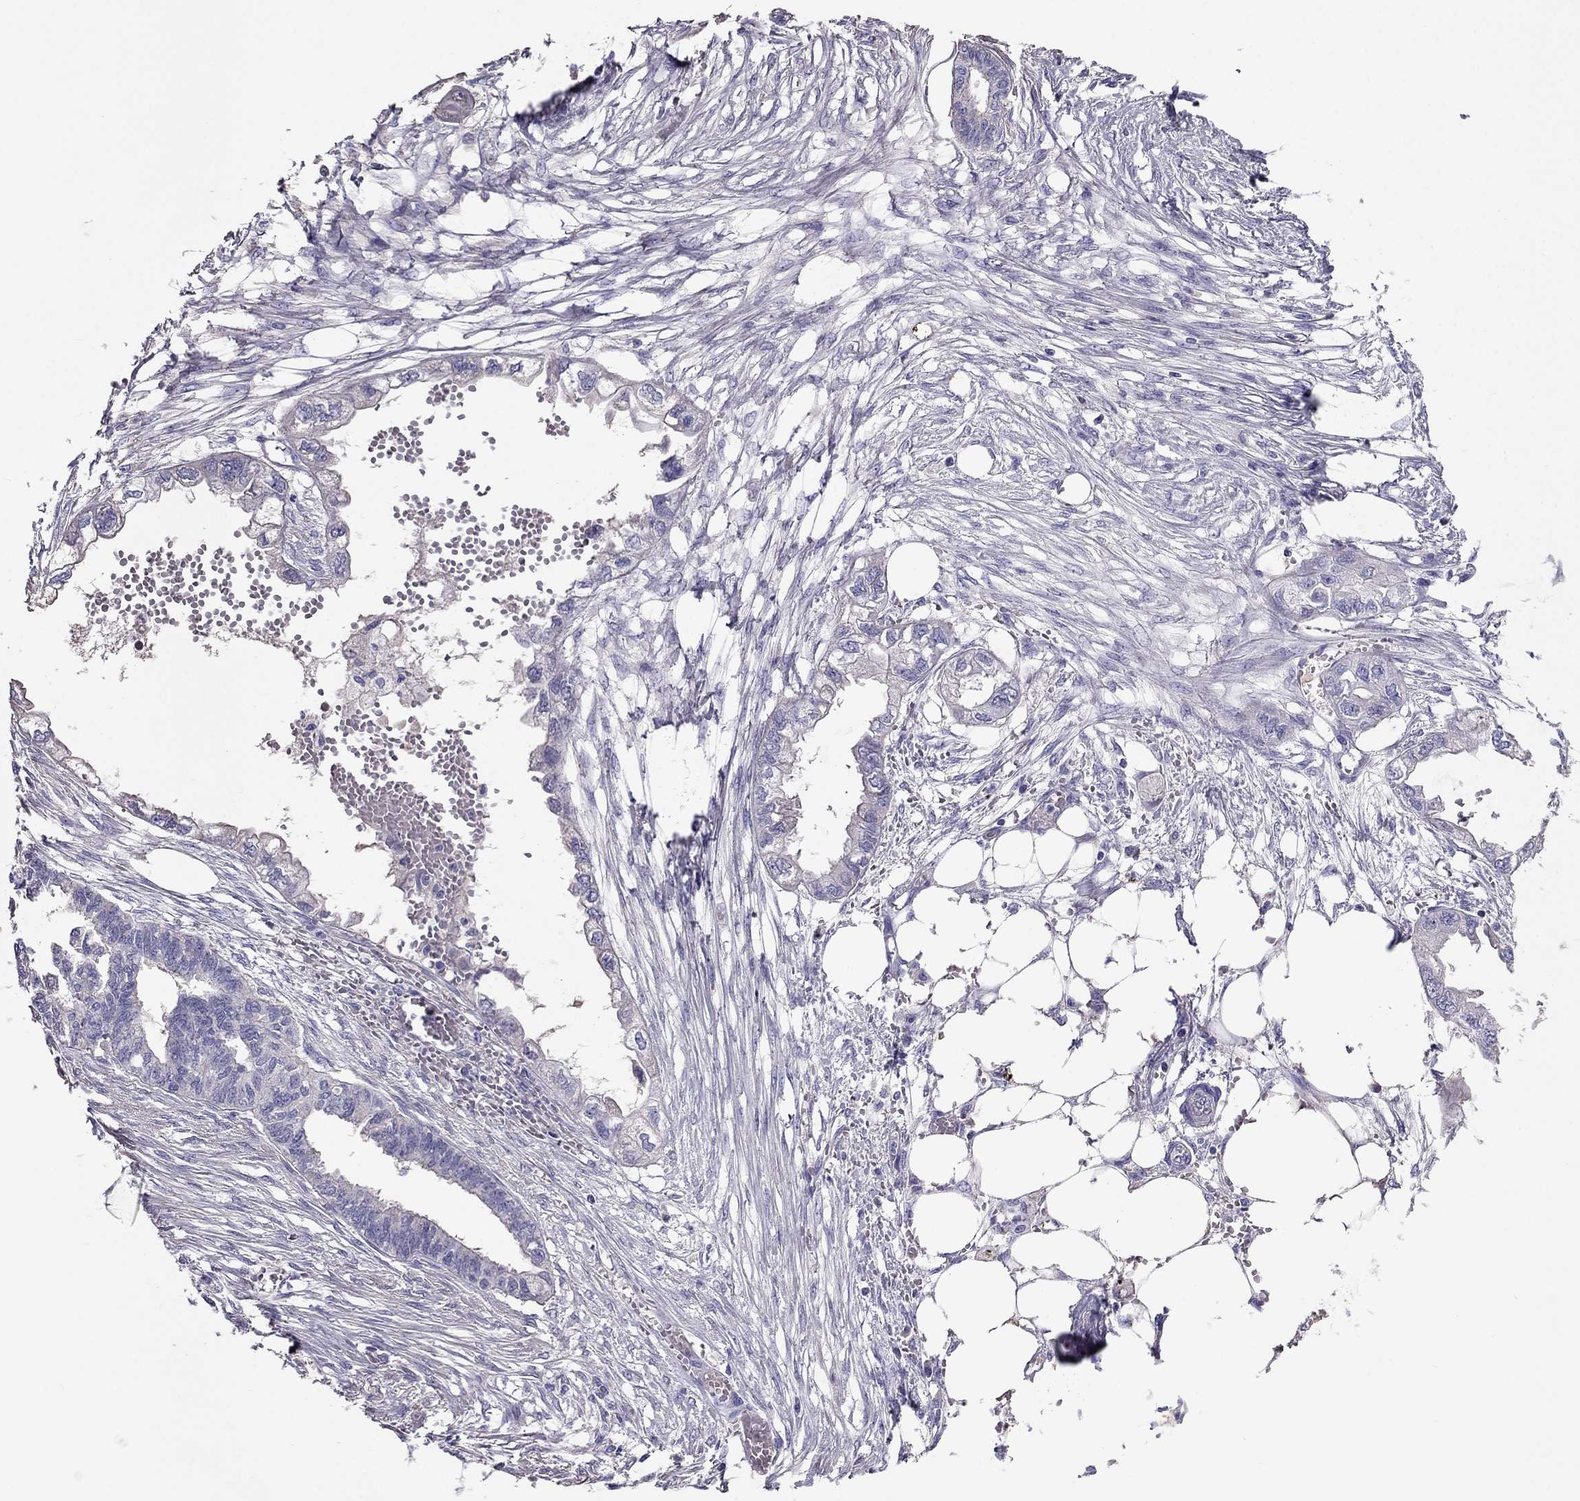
{"staining": {"intensity": "negative", "quantity": "none", "location": "none"}, "tissue": "endometrial cancer", "cell_type": "Tumor cells", "image_type": "cancer", "snomed": [{"axis": "morphology", "description": "Adenocarcinoma, NOS"}, {"axis": "morphology", "description": "Adenocarcinoma, metastatic, NOS"}, {"axis": "topography", "description": "Adipose tissue"}, {"axis": "topography", "description": "Endometrium"}], "caption": "Immunohistochemistry (IHC) histopathology image of neoplastic tissue: endometrial cancer stained with DAB displays no significant protein staining in tumor cells.", "gene": "TBC1D21", "patient": {"sex": "female", "age": 67}}